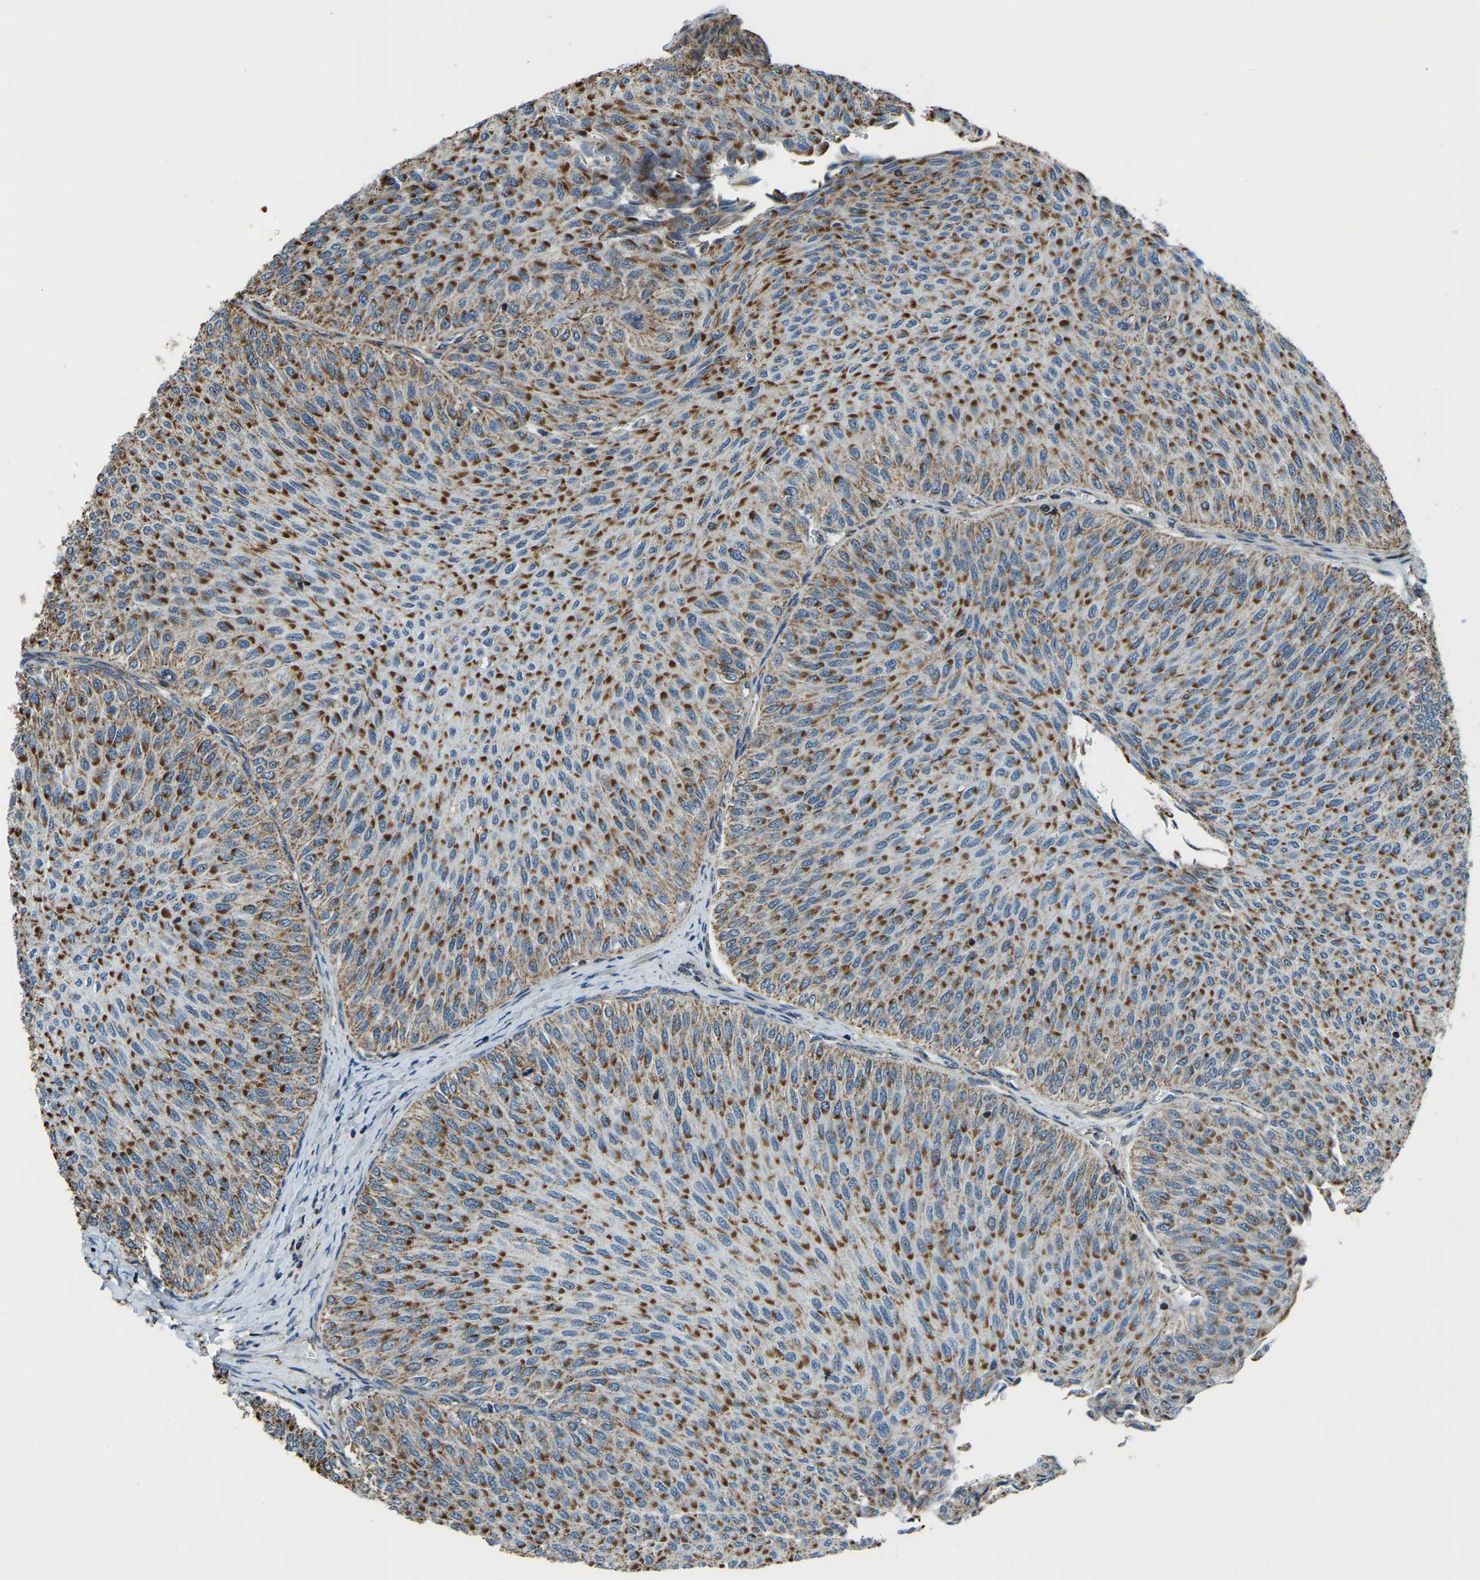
{"staining": {"intensity": "strong", "quantity": ">75%", "location": "cytoplasmic/membranous"}, "tissue": "urothelial cancer", "cell_type": "Tumor cells", "image_type": "cancer", "snomed": [{"axis": "morphology", "description": "Urothelial carcinoma, Low grade"}, {"axis": "topography", "description": "Urinary bladder"}], "caption": "Immunohistochemistry (IHC) photomicrograph of human urothelial carcinoma (low-grade) stained for a protein (brown), which exhibits high levels of strong cytoplasmic/membranous expression in approximately >75% of tumor cells.", "gene": "RBM33", "patient": {"sex": "male", "age": 78}}